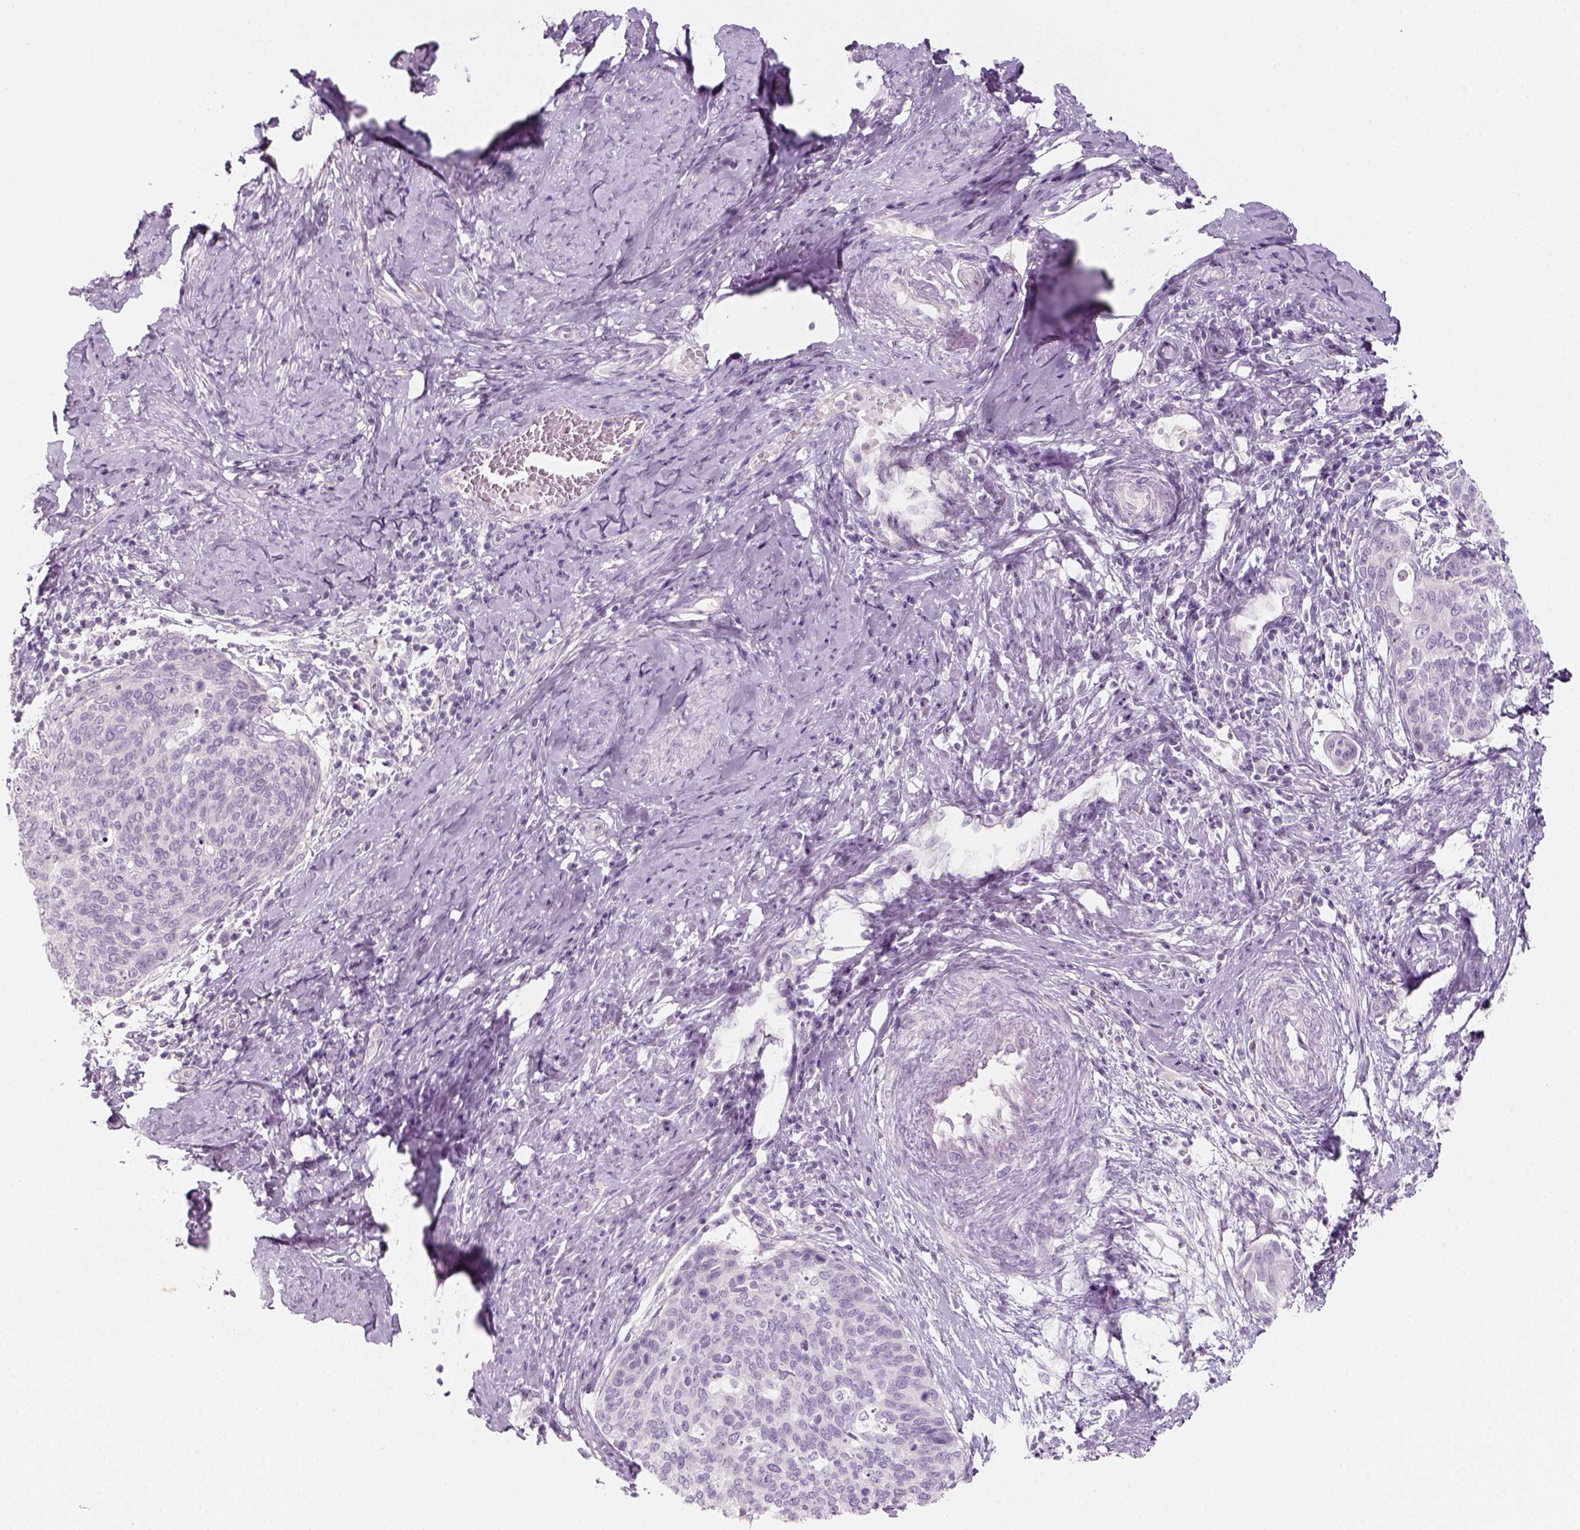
{"staining": {"intensity": "negative", "quantity": "none", "location": "none"}, "tissue": "cervical cancer", "cell_type": "Tumor cells", "image_type": "cancer", "snomed": [{"axis": "morphology", "description": "Squamous cell carcinoma, NOS"}, {"axis": "topography", "description": "Cervix"}], "caption": "IHC micrograph of cervical cancer (squamous cell carcinoma) stained for a protein (brown), which demonstrates no expression in tumor cells.", "gene": "KRT25", "patient": {"sex": "female", "age": 69}}